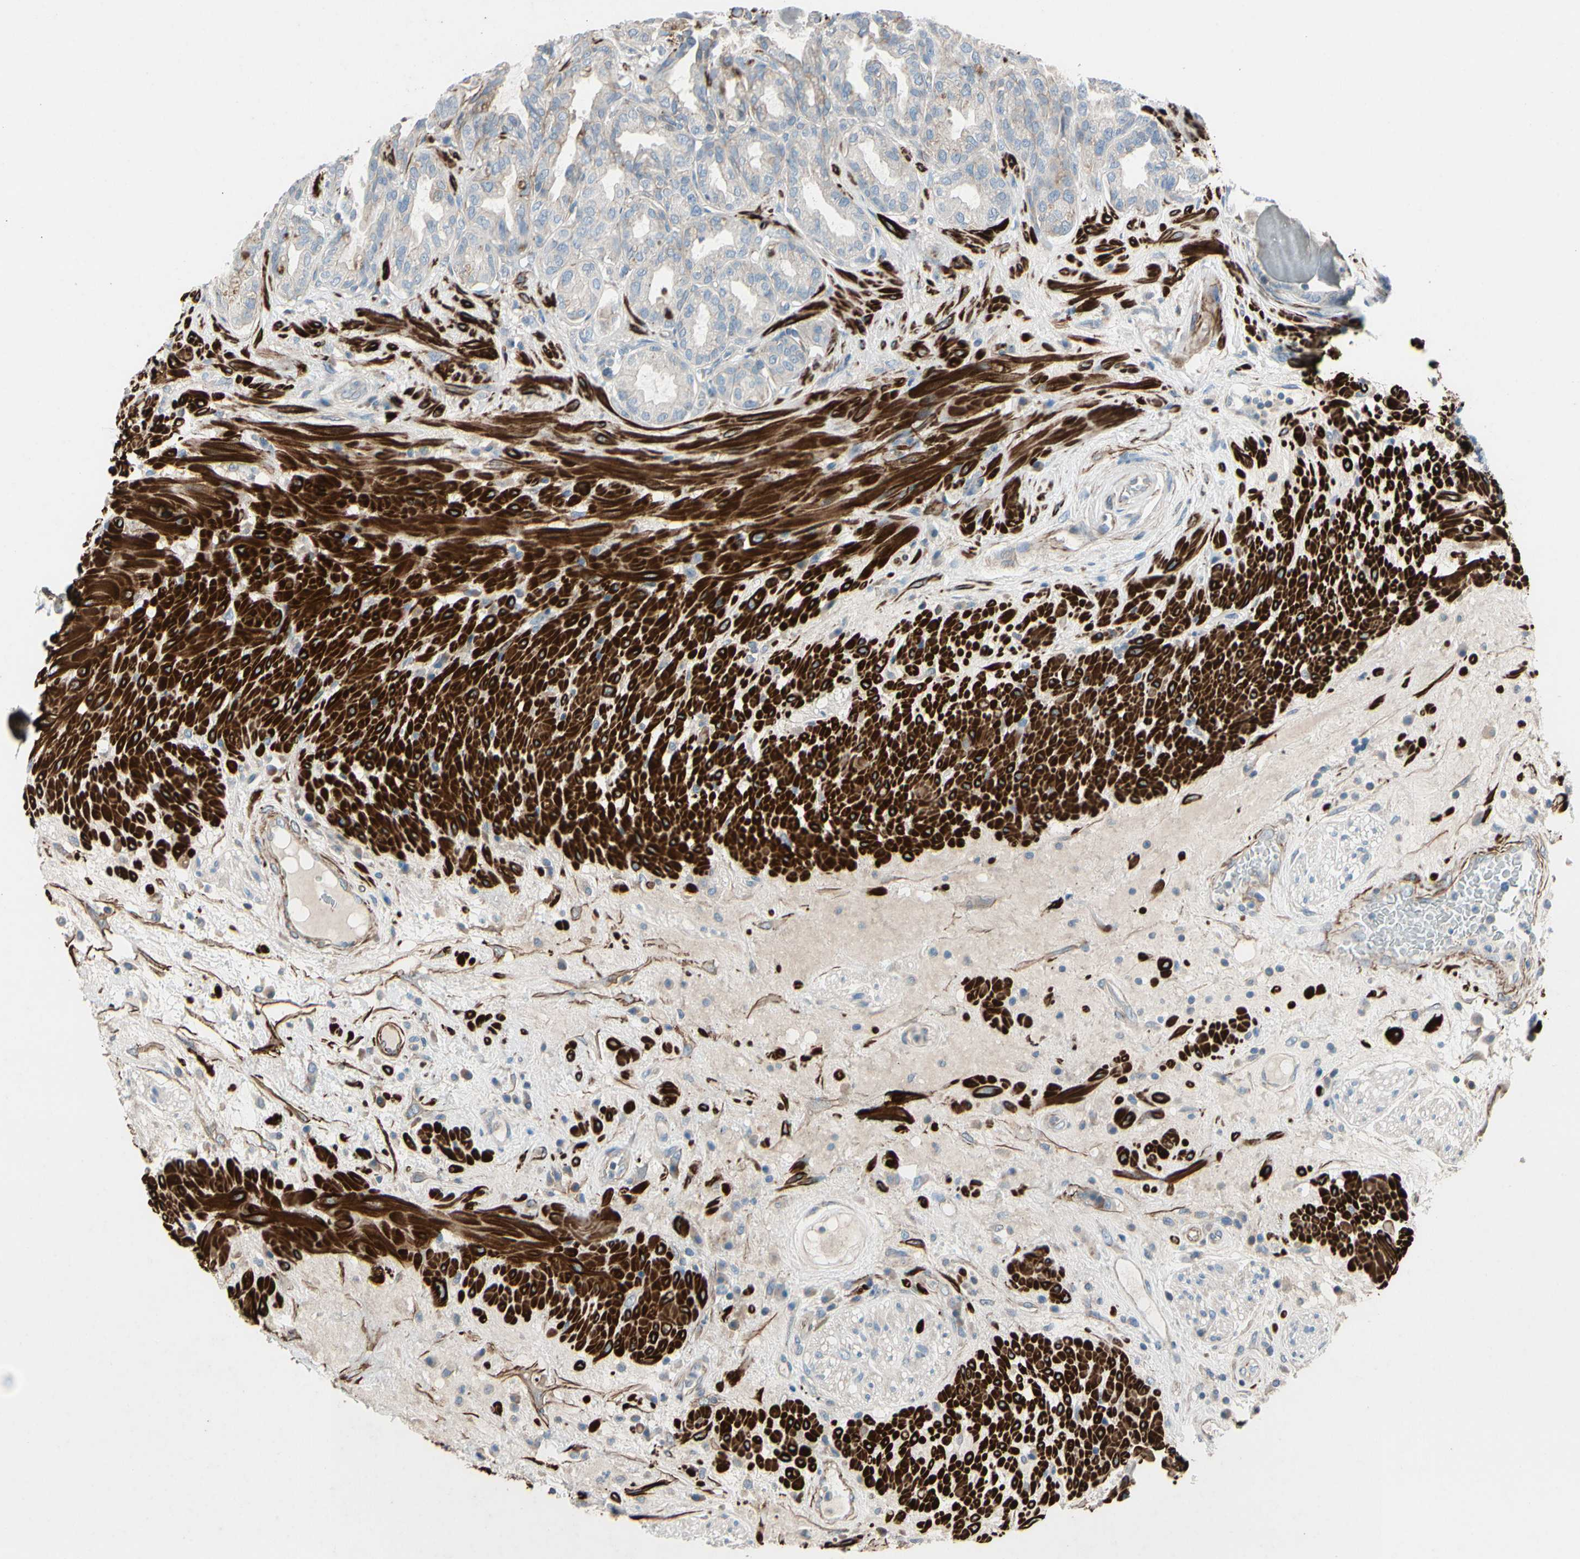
{"staining": {"intensity": "negative", "quantity": "none", "location": "none"}, "tissue": "seminal vesicle", "cell_type": "Glandular cells", "image_type": "normal", "snomed": [{"axis": "morphology", "description": "Normal tissue, NOS"}, {"axis": "topography", "description": "Seminal veicle"}], "caption": "The image displays no staining of glandular cells in unremarkable seminal vesicle.", "gene": "TPM1", "patient": {"sex": "male", "age": 61}}